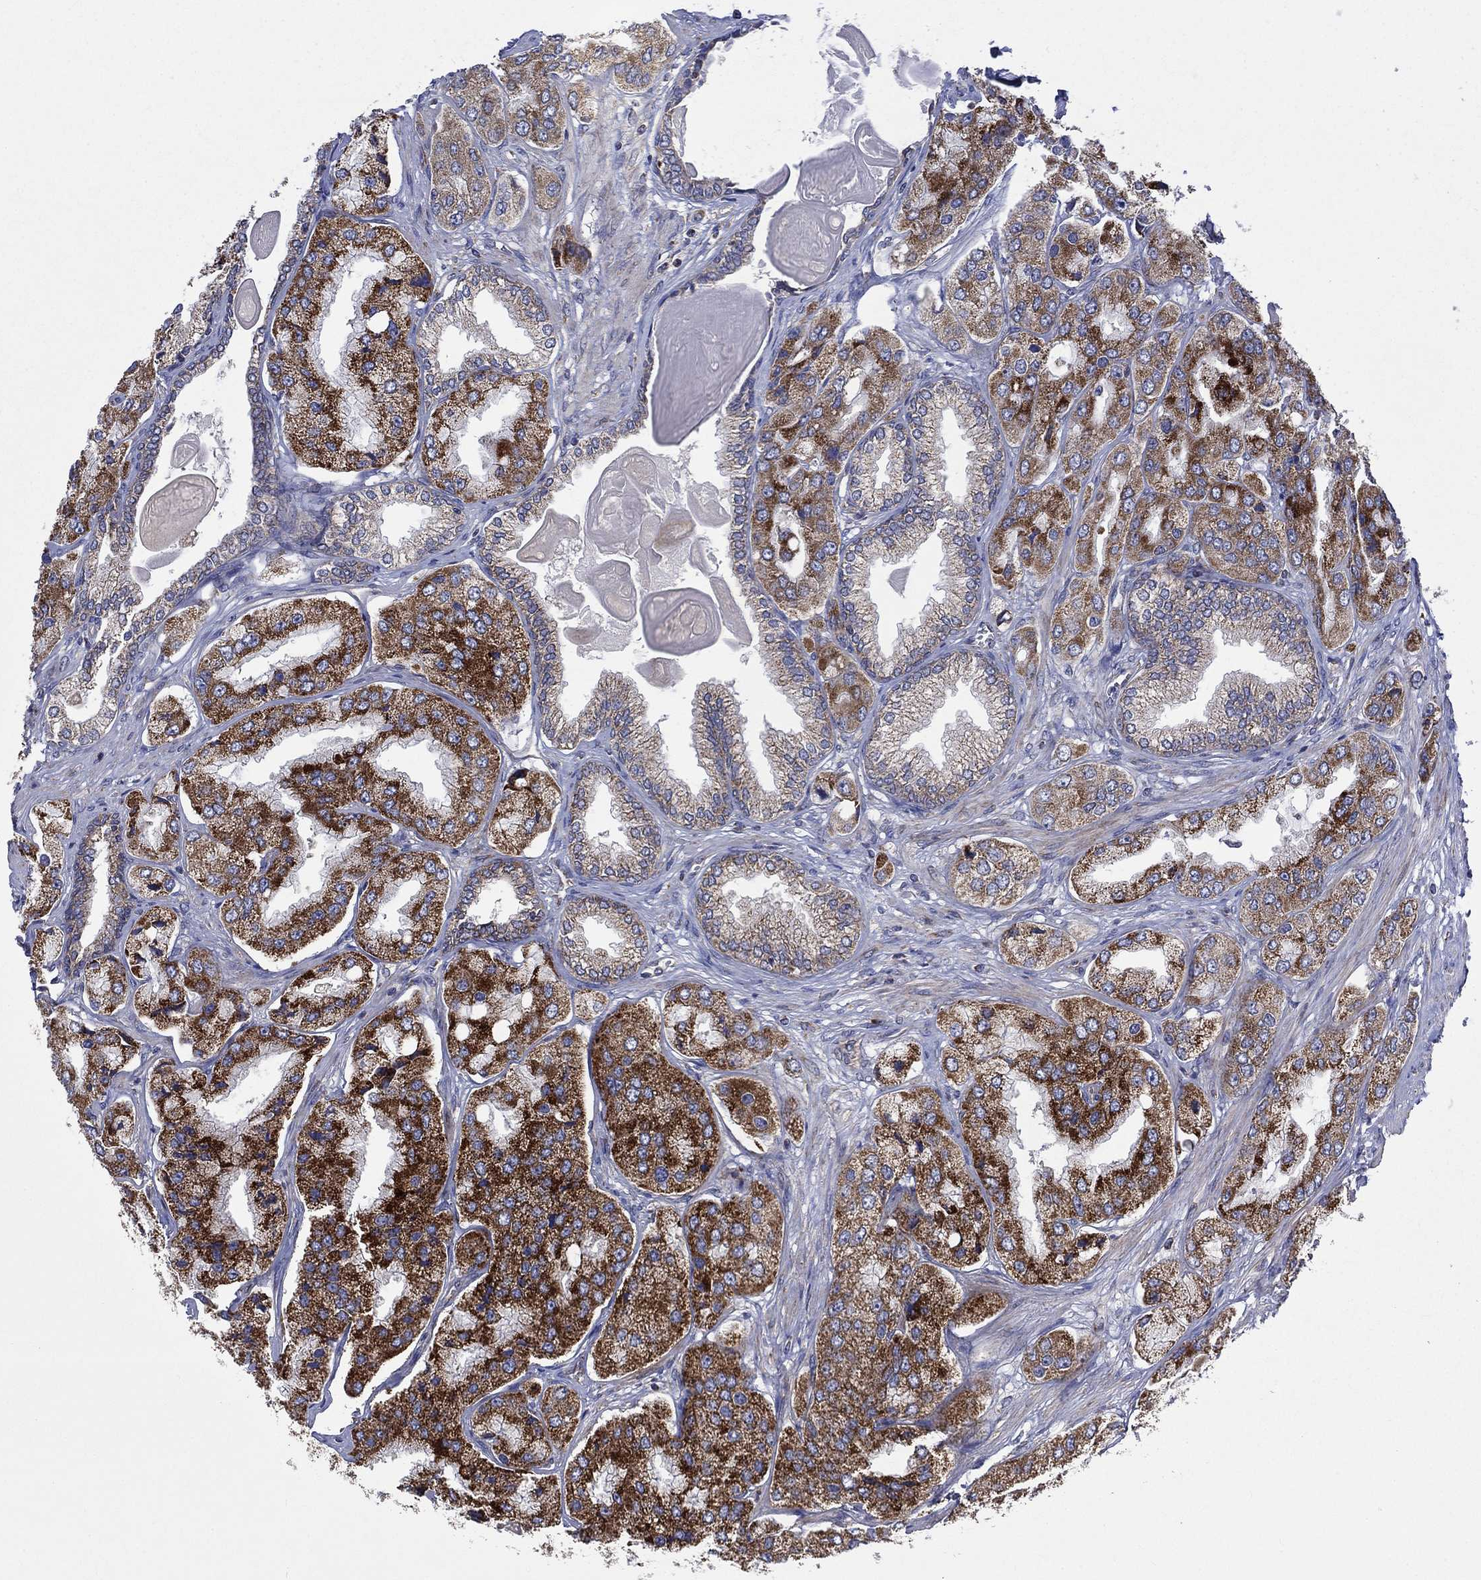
{"staining": {"intensity": "strong", "quantity": "25%-75%", "location": "cytoplasmic/membranous"}, "tissue": "prostate cancer", "cell_type": "Tumor cells", "image_type": "cancer", "snomed": [{"axis": "morphology", "description": "Adenocarcinoma, Low grade"}, {"axis": "topography", "description": "Prostate"}], "caption": "A micrograph showing strong cytoplasmic/membranous staining in approximately 25%-75% of tumor cells in prostate cancer, as visualized by brown immunohistochemical staining.", "gene": "RPLP0", "patient": {"sex": "male", "age": 69}}